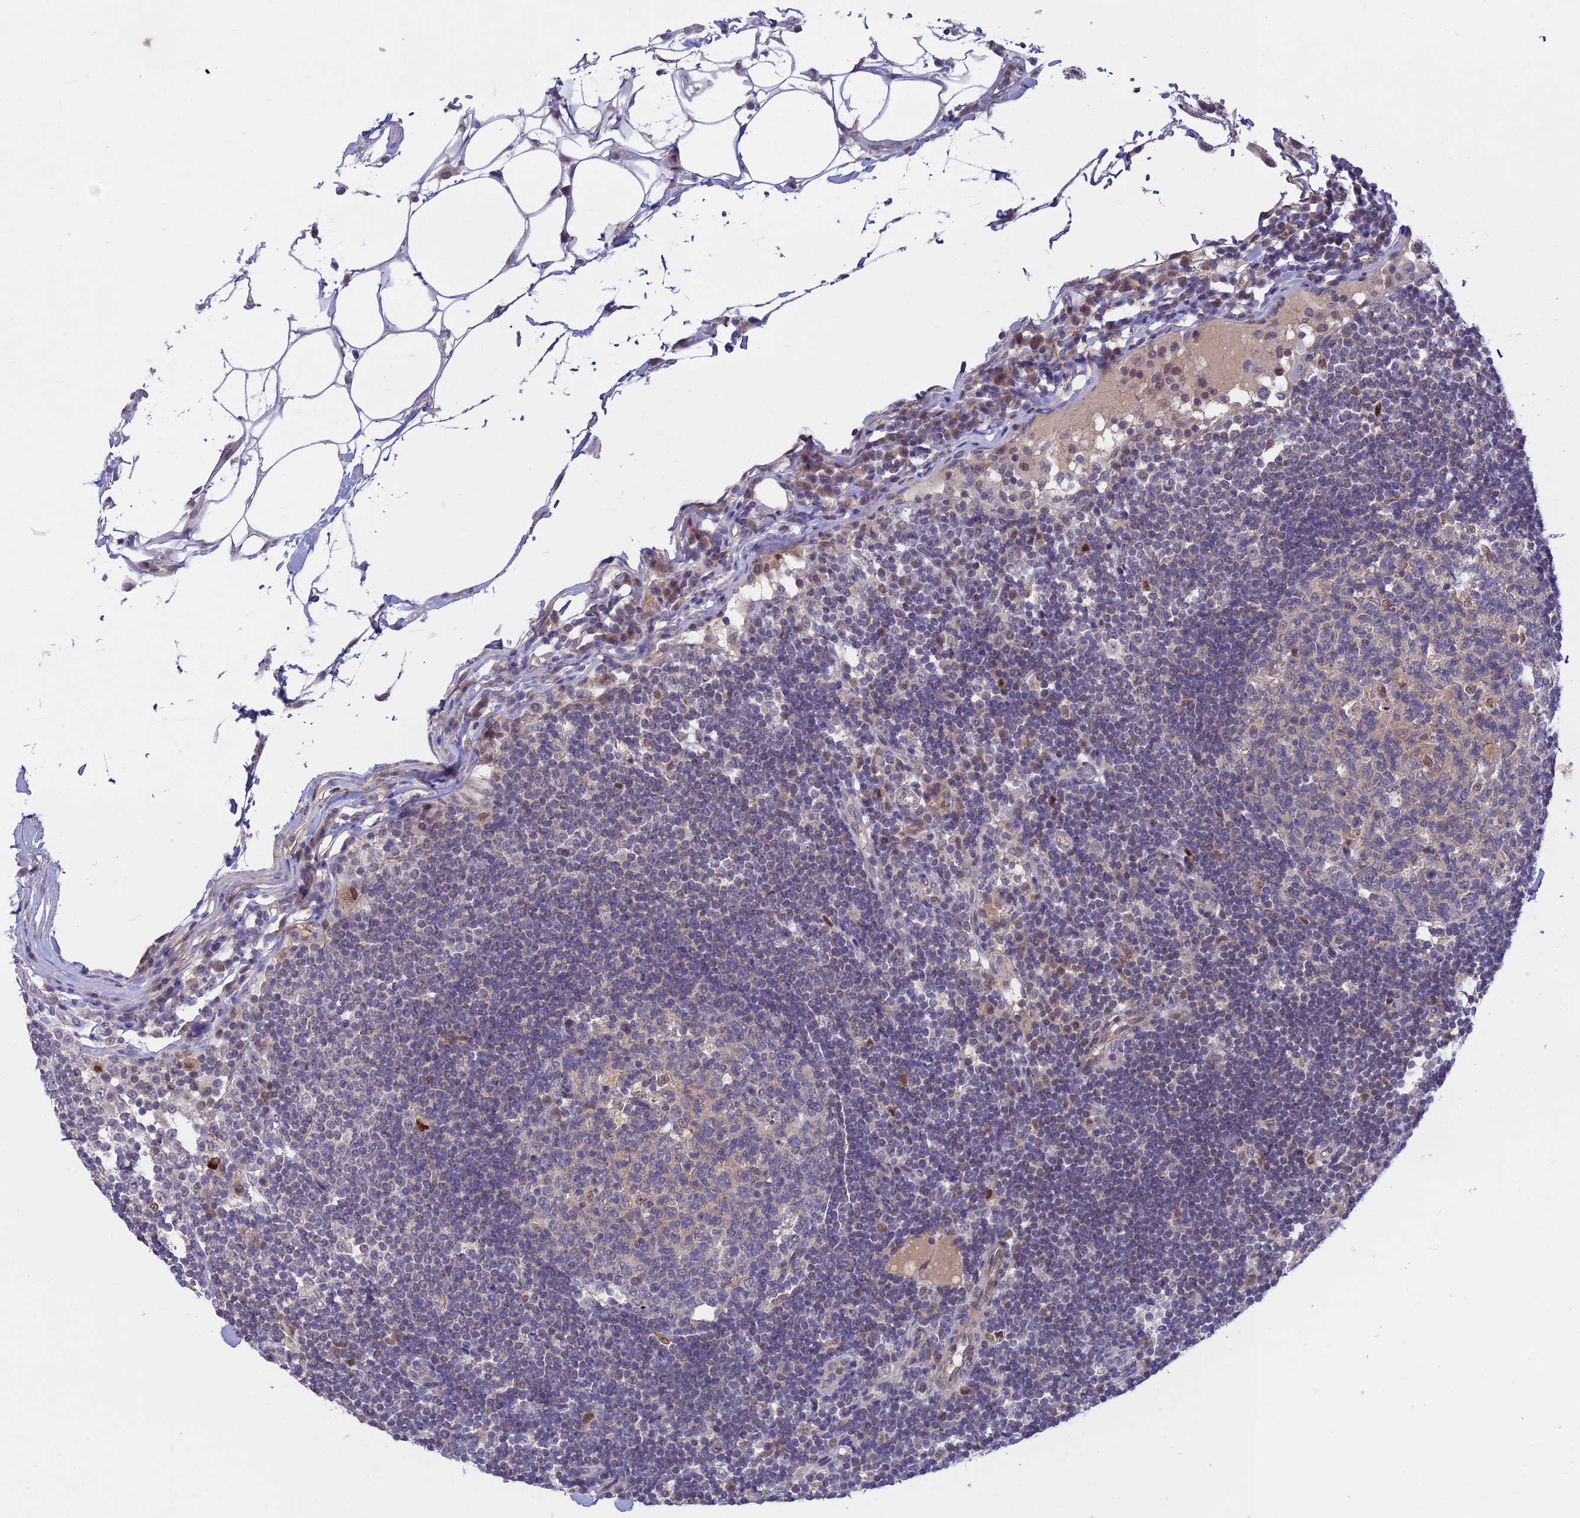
{"staining": {"intensity": "weak", "quantity": "<25%", "location": "nuclear"}, "tissue": "lymph node", "cell_type": "Germinal center cells", "image_type": "normal", "snomed": [{"axis": "morphology", "description": "Normal tissue, NOS"}, {"axis": "topography", "description": "Lymph node"}], "caption": "IHC of normal human lymph node demonstrates no expression in germinal center cells.", "gene": "FASTKD5", "patient": {"sex": "female", "age": 53}}